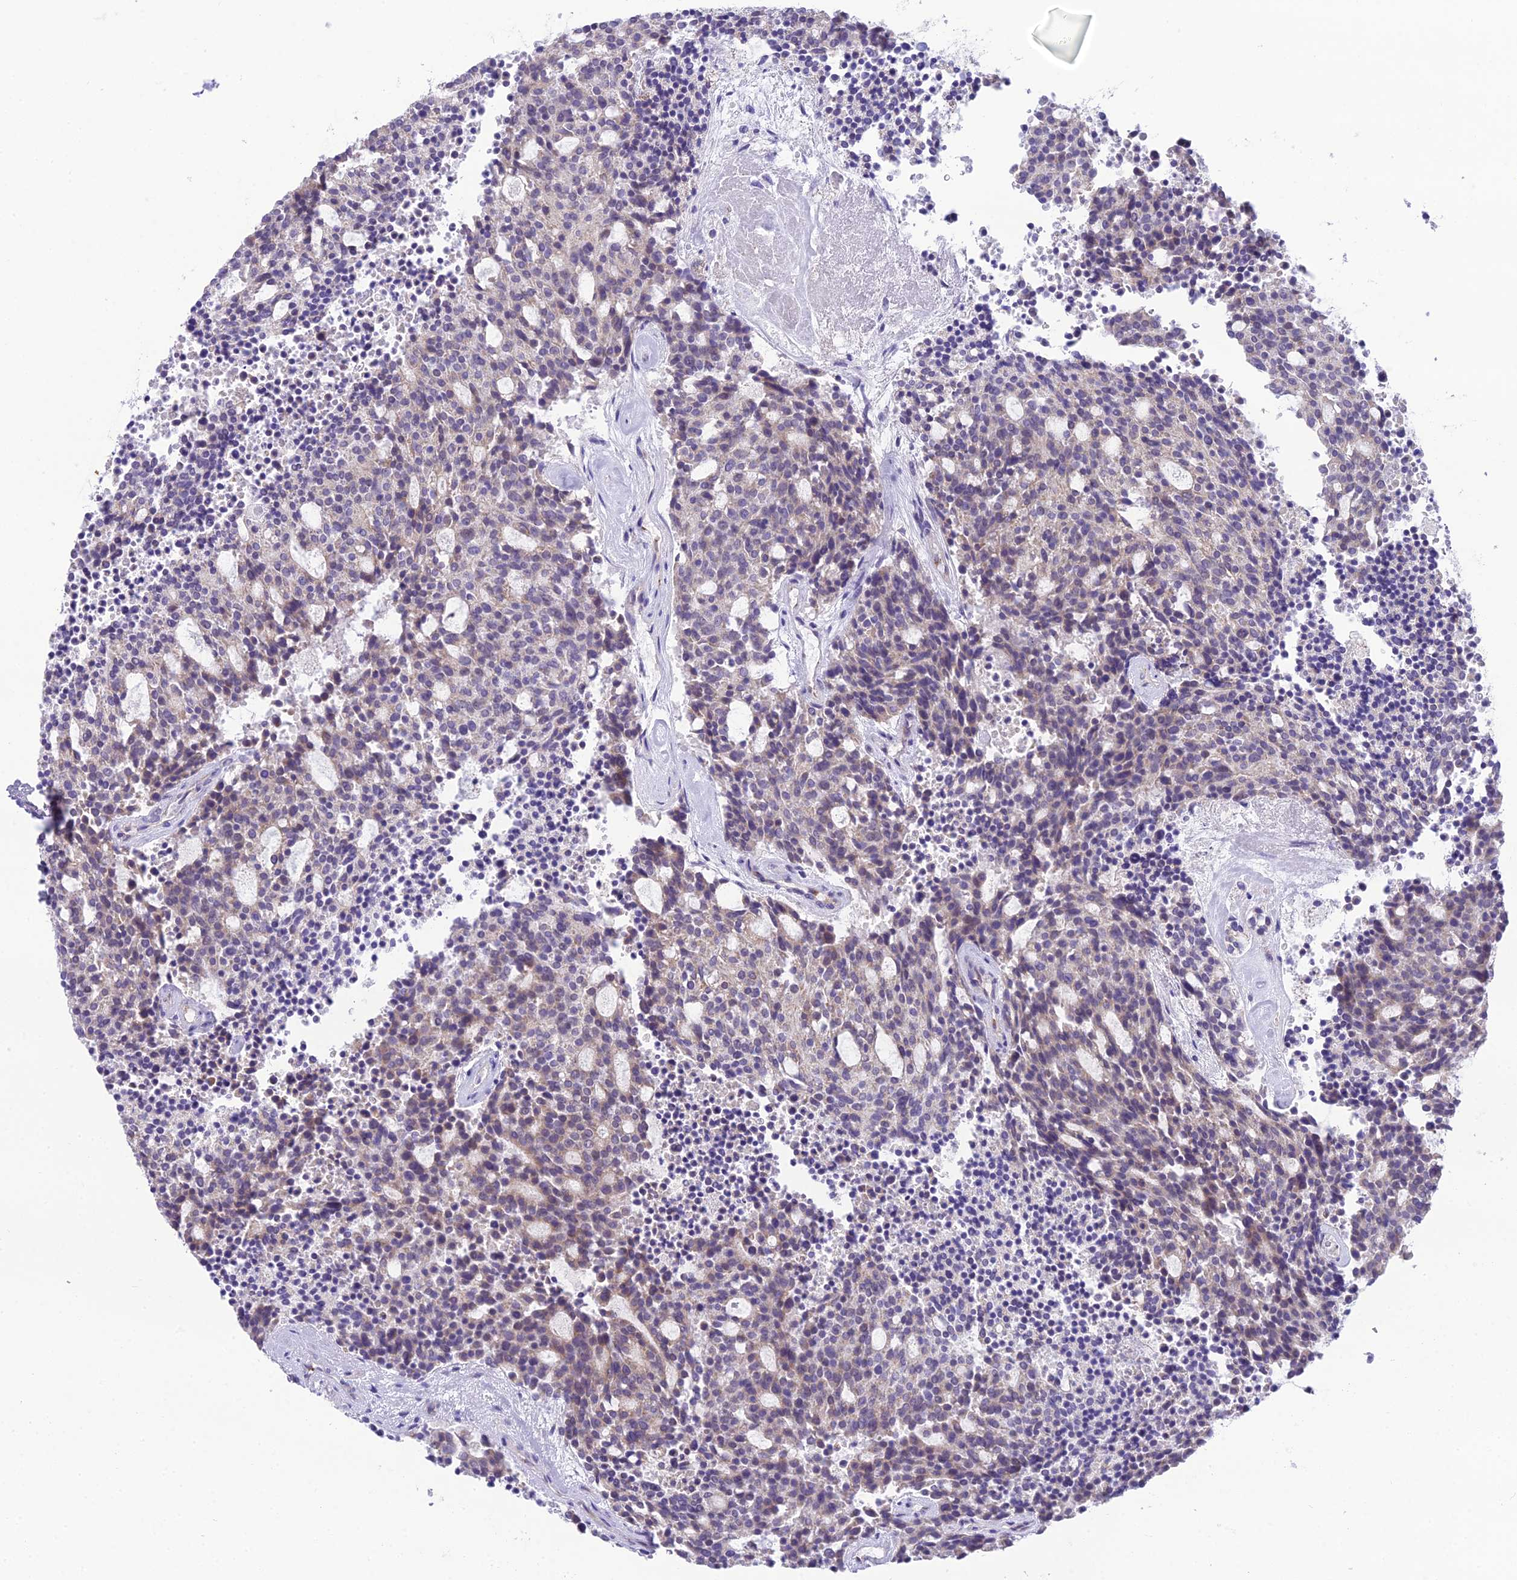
{"staining": {"intensity": "negative", "quantity": "none", "location": "none"}, "tissue": "carcinoid", "cell_type": "Tumor cells", "image_type": "cancer", "snomed": [{"axis": "morphology", "description": "Carcinoid, malignant, NOS"}, {"axis": "topography", "description": "Pancreas"}], "caption": "A high-resolution image shows immunohistochemistry (IHC) staining of malignant carcinoid, which displays no significant positivity in tumor cells.", "gene": "MIIP", "patient": {"sex": "female", "age": 54}}